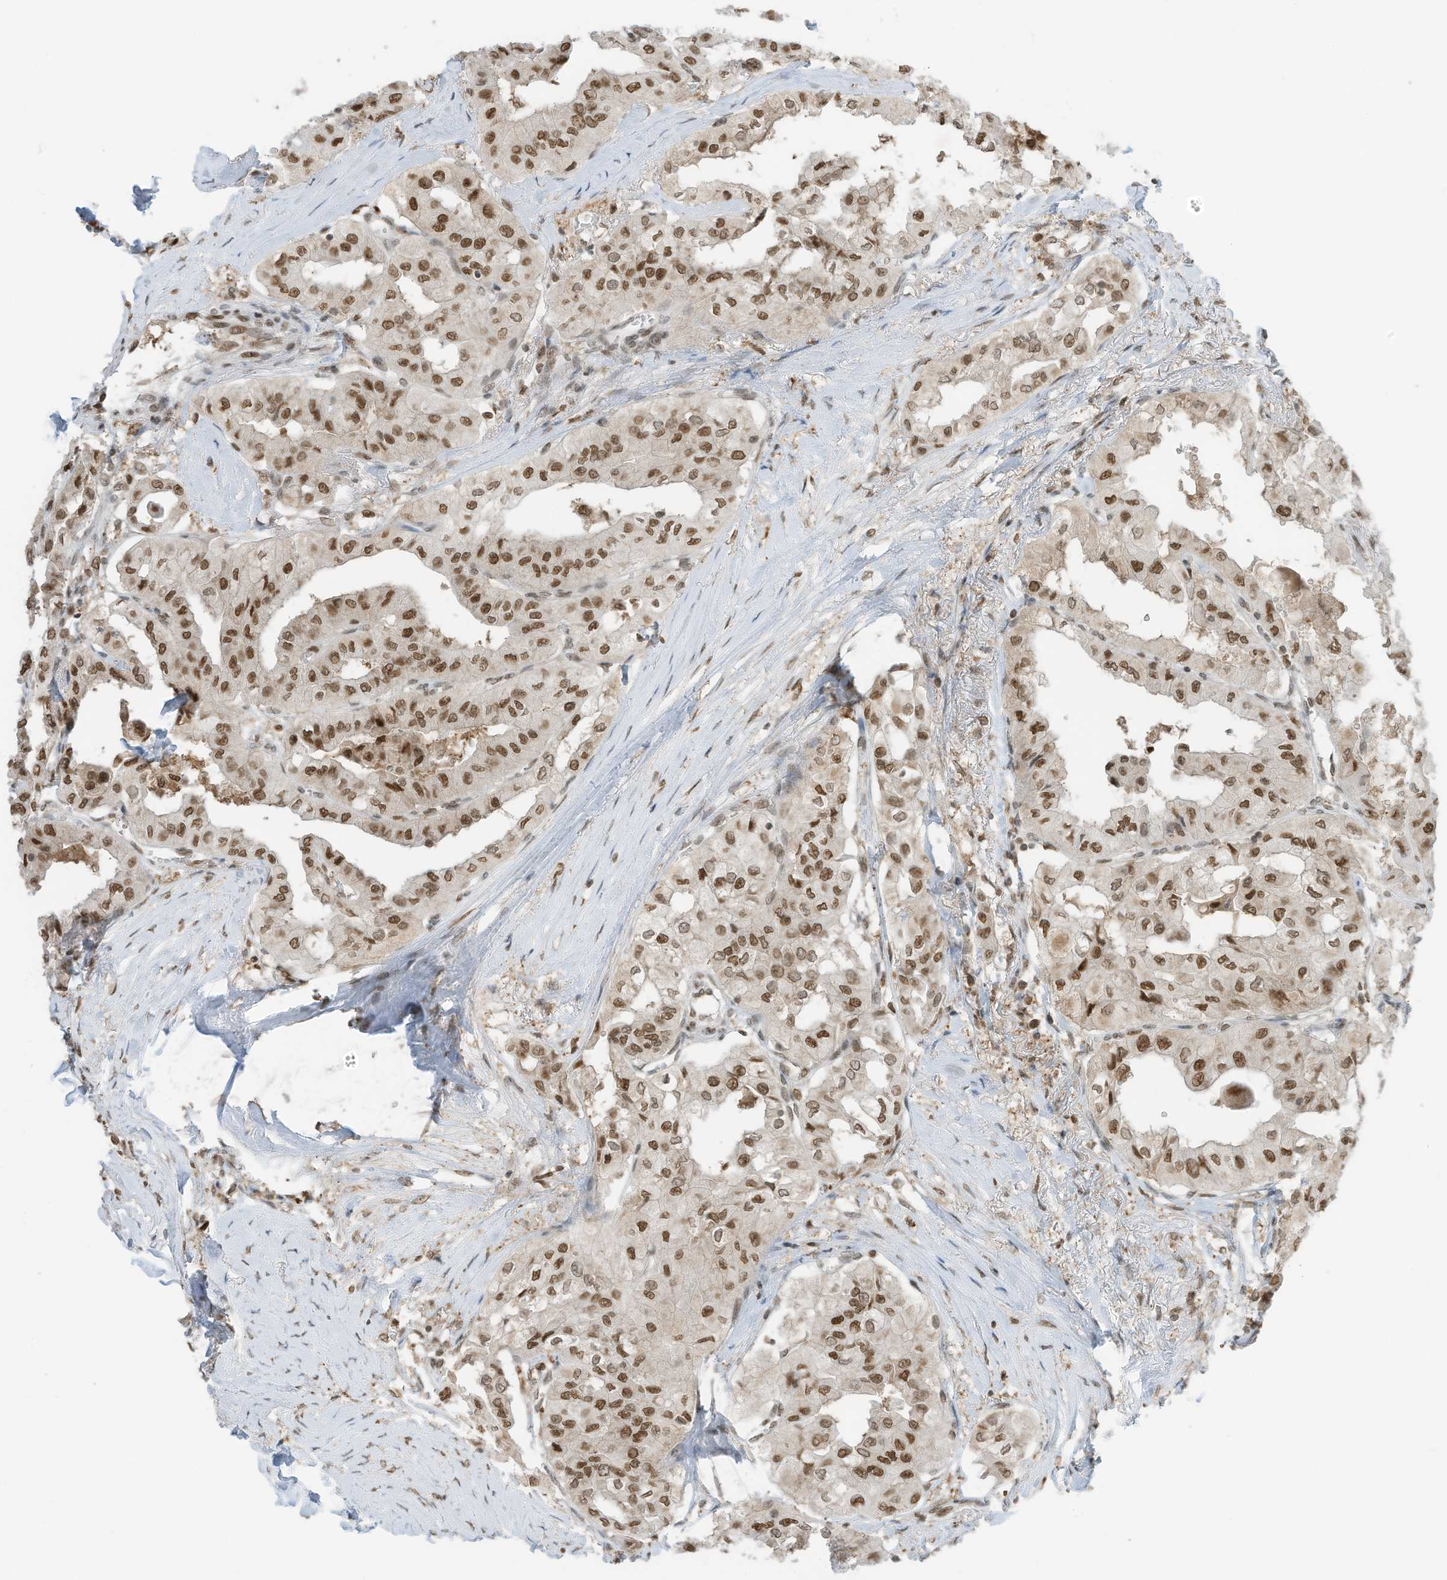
{"staining": {"intensity": "moderate", "quantity": ">75%", "location": "nuclear"}, "tissue": "thyroid cancer", "cell_type": "Tumor cells", "image_type": "cancer", "snomed": [{"axis": "morphology", "description": "Papillary adenocarcinoma, NOS"}, {"axis": "topography", "description": "Thyroid gland"}], "caption": "Thyroid cancer was stained to show a protein in brown. There is medium levels of moderate nuclear positivity in about >75% of tumor cells. (DAB (3,3'-diaminobenzidine) IHC with brightfield microscopy, high magnification).", "gene": "KPNB1", "patient": {"sex": "female", "age": 59}}